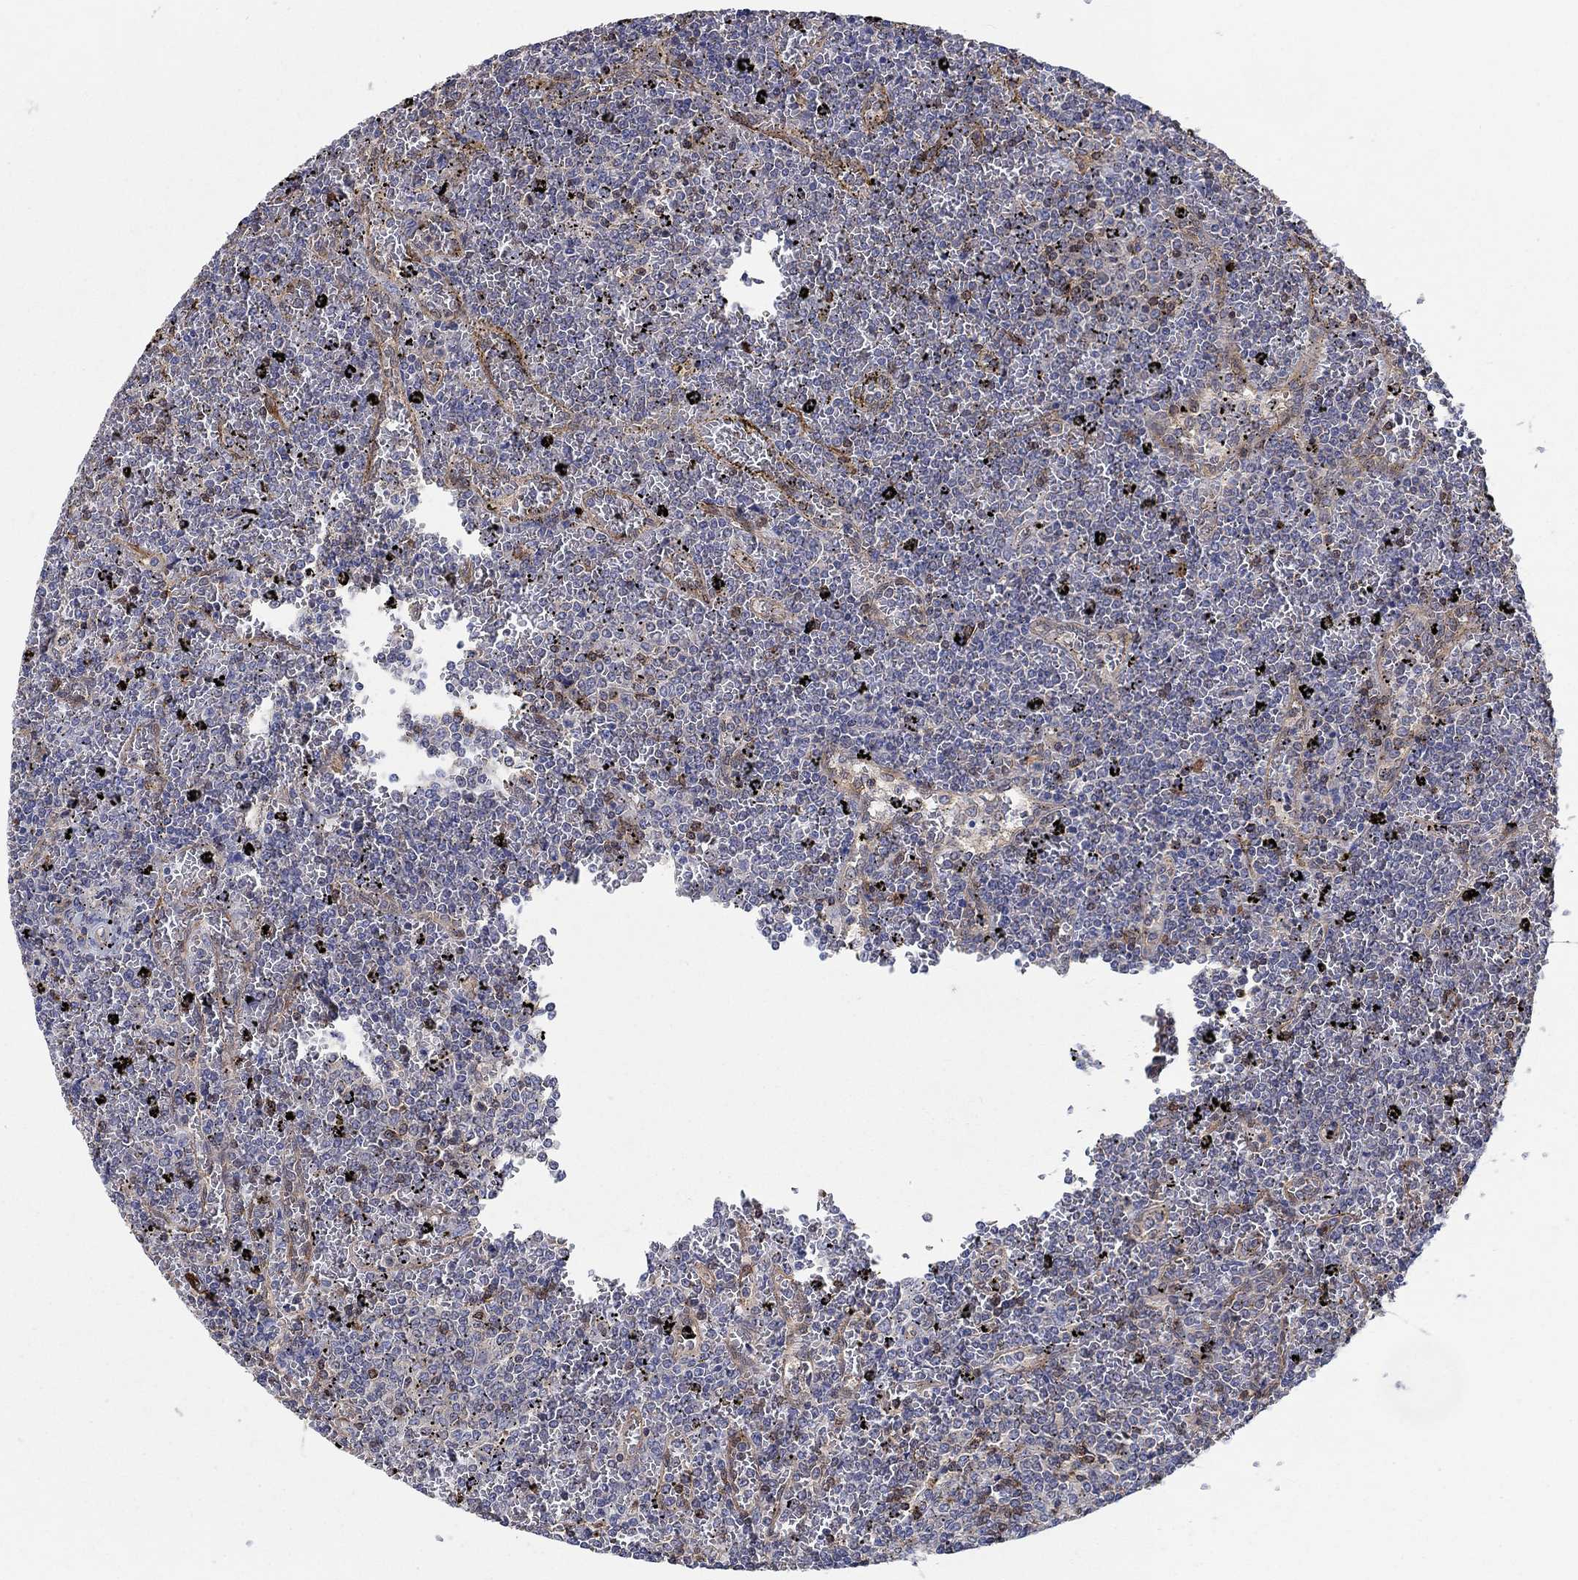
{"staining": {"intensity": "negative", "quantity": "none", "location": "none"}, "tissue": "lymphoma", "cell_type": "Tumor cells", "image_type": "cancer", "snomed": [{"axis": "morphology", "description": "Malignant lymphoma, non-Hodgkin's type, Low grade"}, {"axis": "topography", "description": "Spleen"}], "caption": "DAB immunohistochemical staining of human low-grade malignant lymphoma, non-Hodgkin's type exhibits no significant staining in tumor cells. (DAB immunohistochemistry visualized using brightfield microscopy, high magnification).", "gene": "AGFG2", "patient": {"sex": "female", "age": 77}}